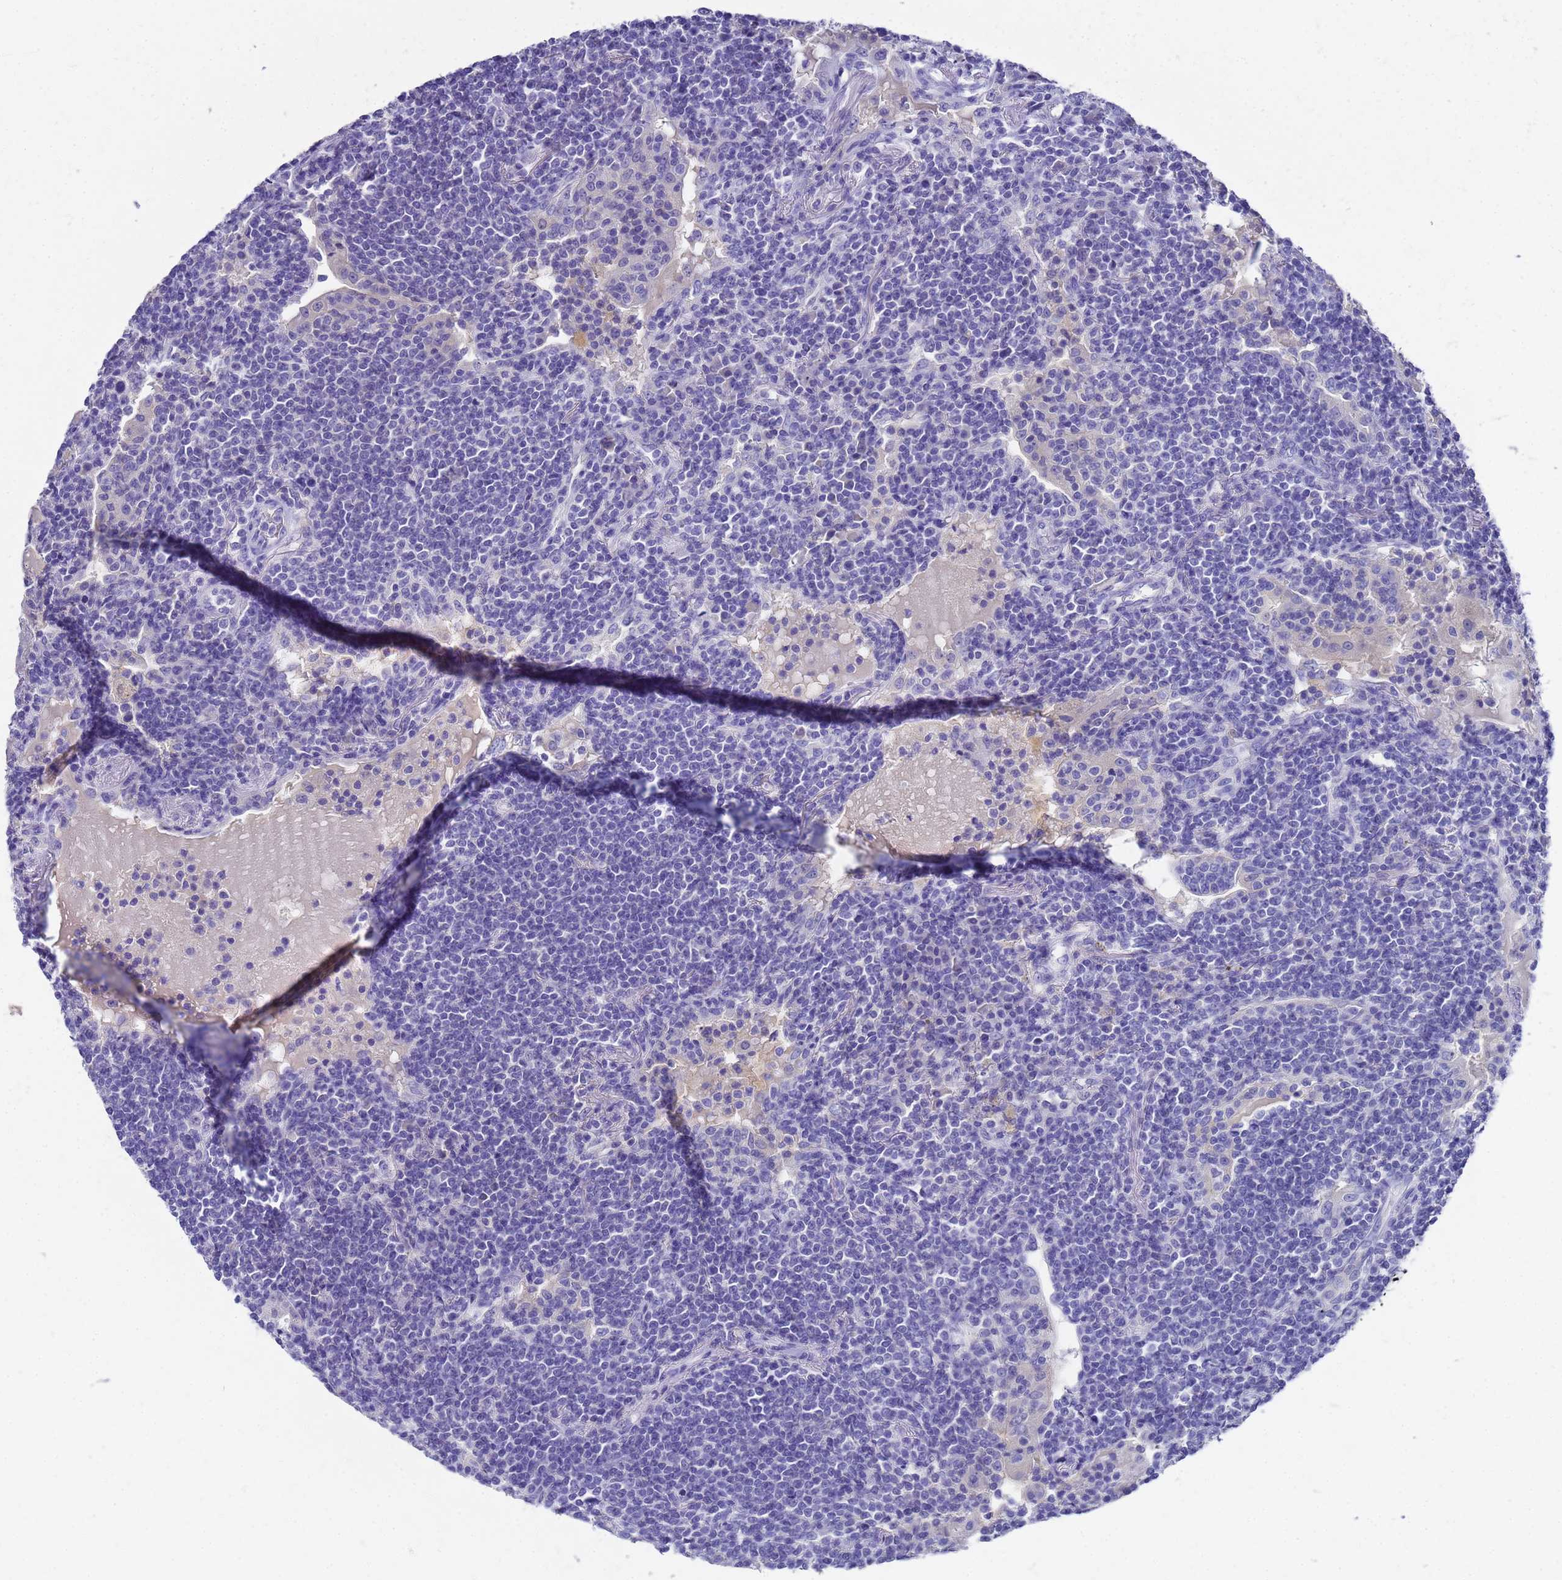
{"staining": {"intensity": "negative", "quantity": "none", "location": "none"}, "tissue": "lymphoma", "cell_type": "Tumor cells", "image_type": "cancer", "snomed": [{"axis": "morphology", "description": "Malignant lymphoma, non-Hodgkin's type, Low grade"}, {"axis": "topography", "description": "Lung"}], "caption": "This photomicrograph is of lymphoma stained with immunohistochemistry (IHC) to label a protein in brown with the nuclei are counter-stained blue. There is no expression in tumor cells.", "gene": "MS4A13", "patient": {"sex": "female", "age": 71}}